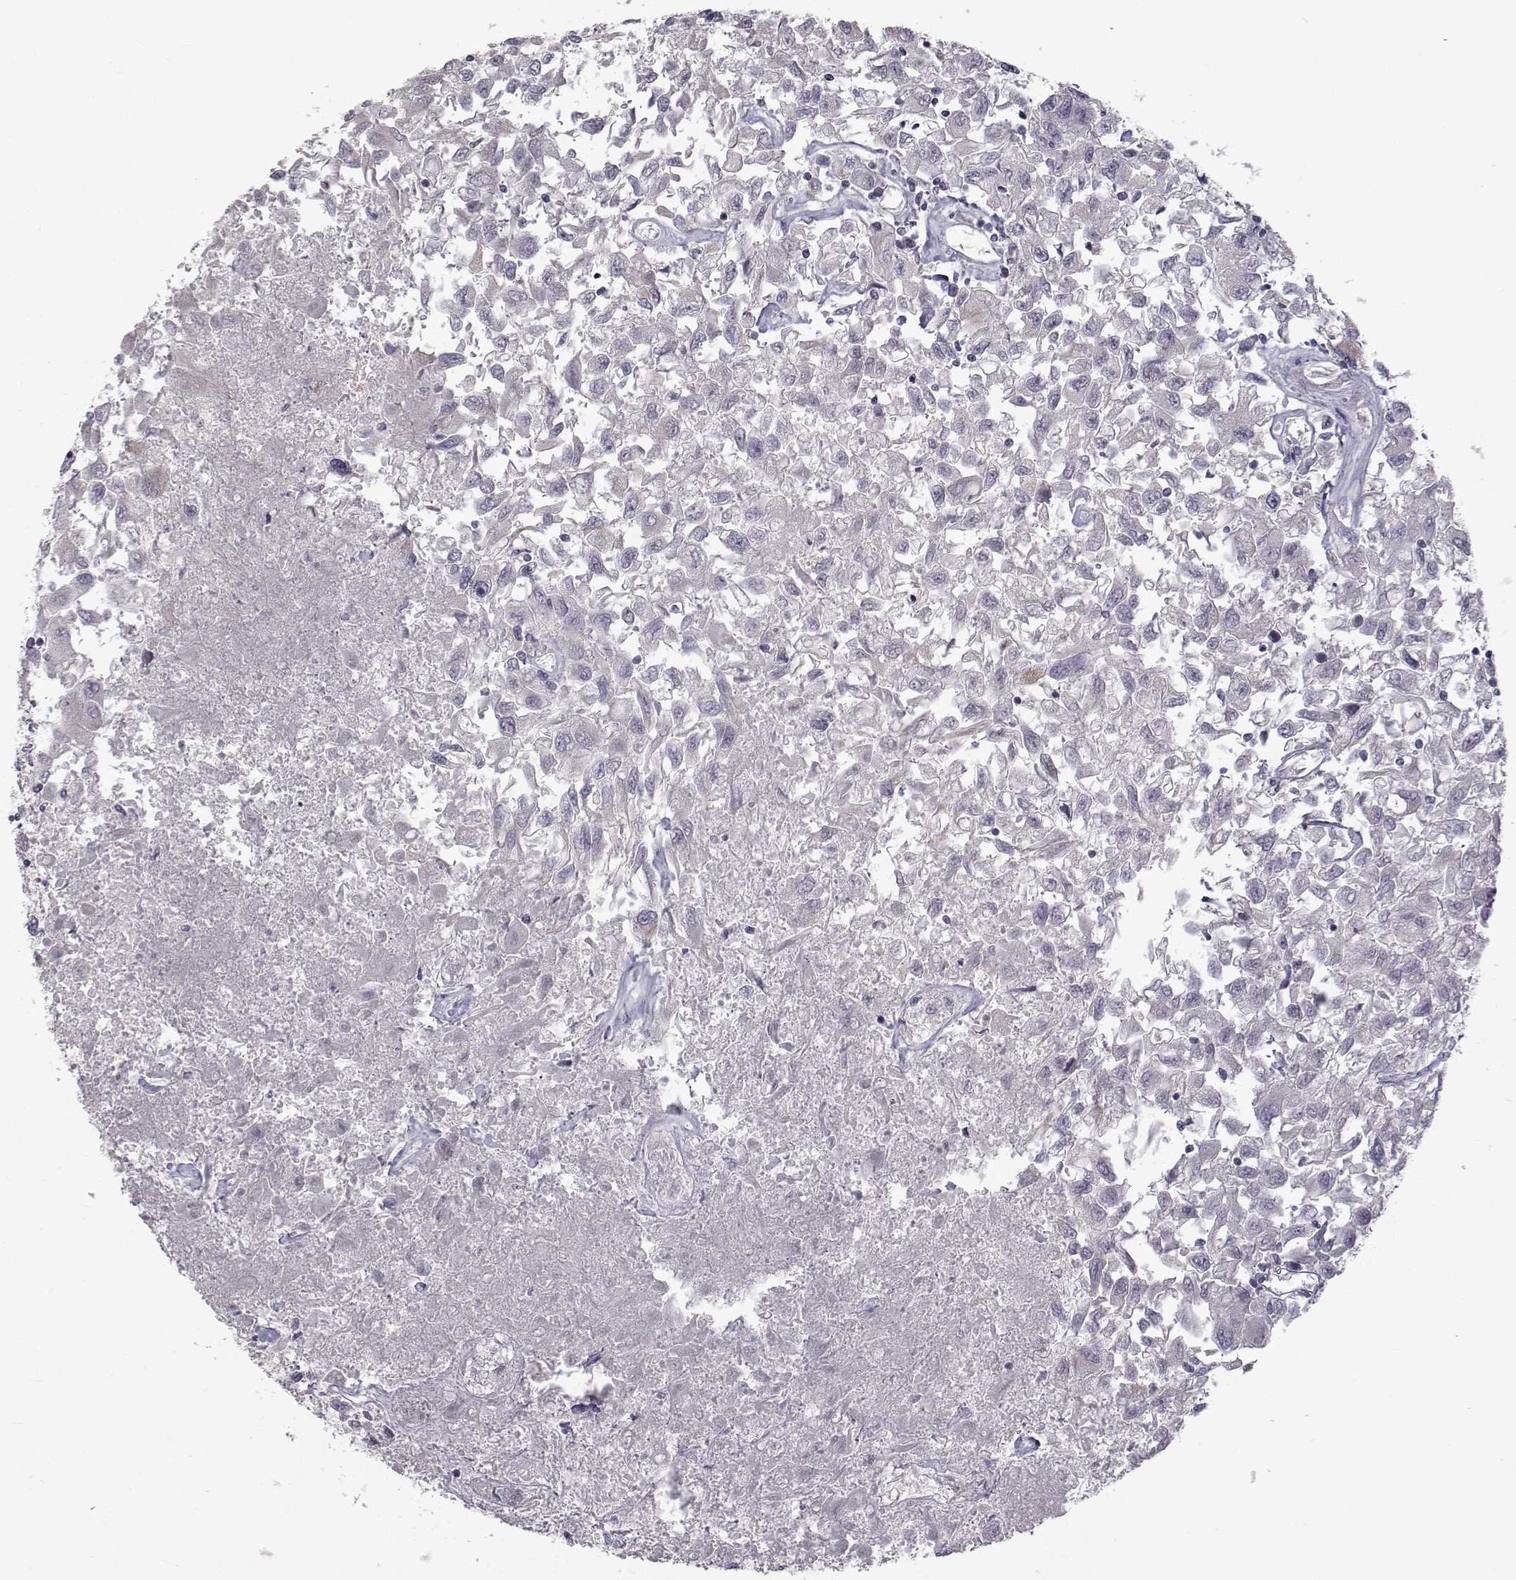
{"staining": {"intensity": "negative", "quantity": "none", "location": "none"}, "tissue": "renal cancer", "cell_type": "Tumor cells", "image_type": "cancer", "snomed": [{"axis": "morphology", "description": "Adenocarcinoma, NOS"}, {"axis": "topography", "description": "Kidney"}], "caption": "A histopathology image of renal cancer (adenocarcinoma) stained for a protein exhibits no brown staining in tumor cells. Nuclei are stained in blue.", "gene": "FDXR", "patient": {"sex": "female", "age": 76}}